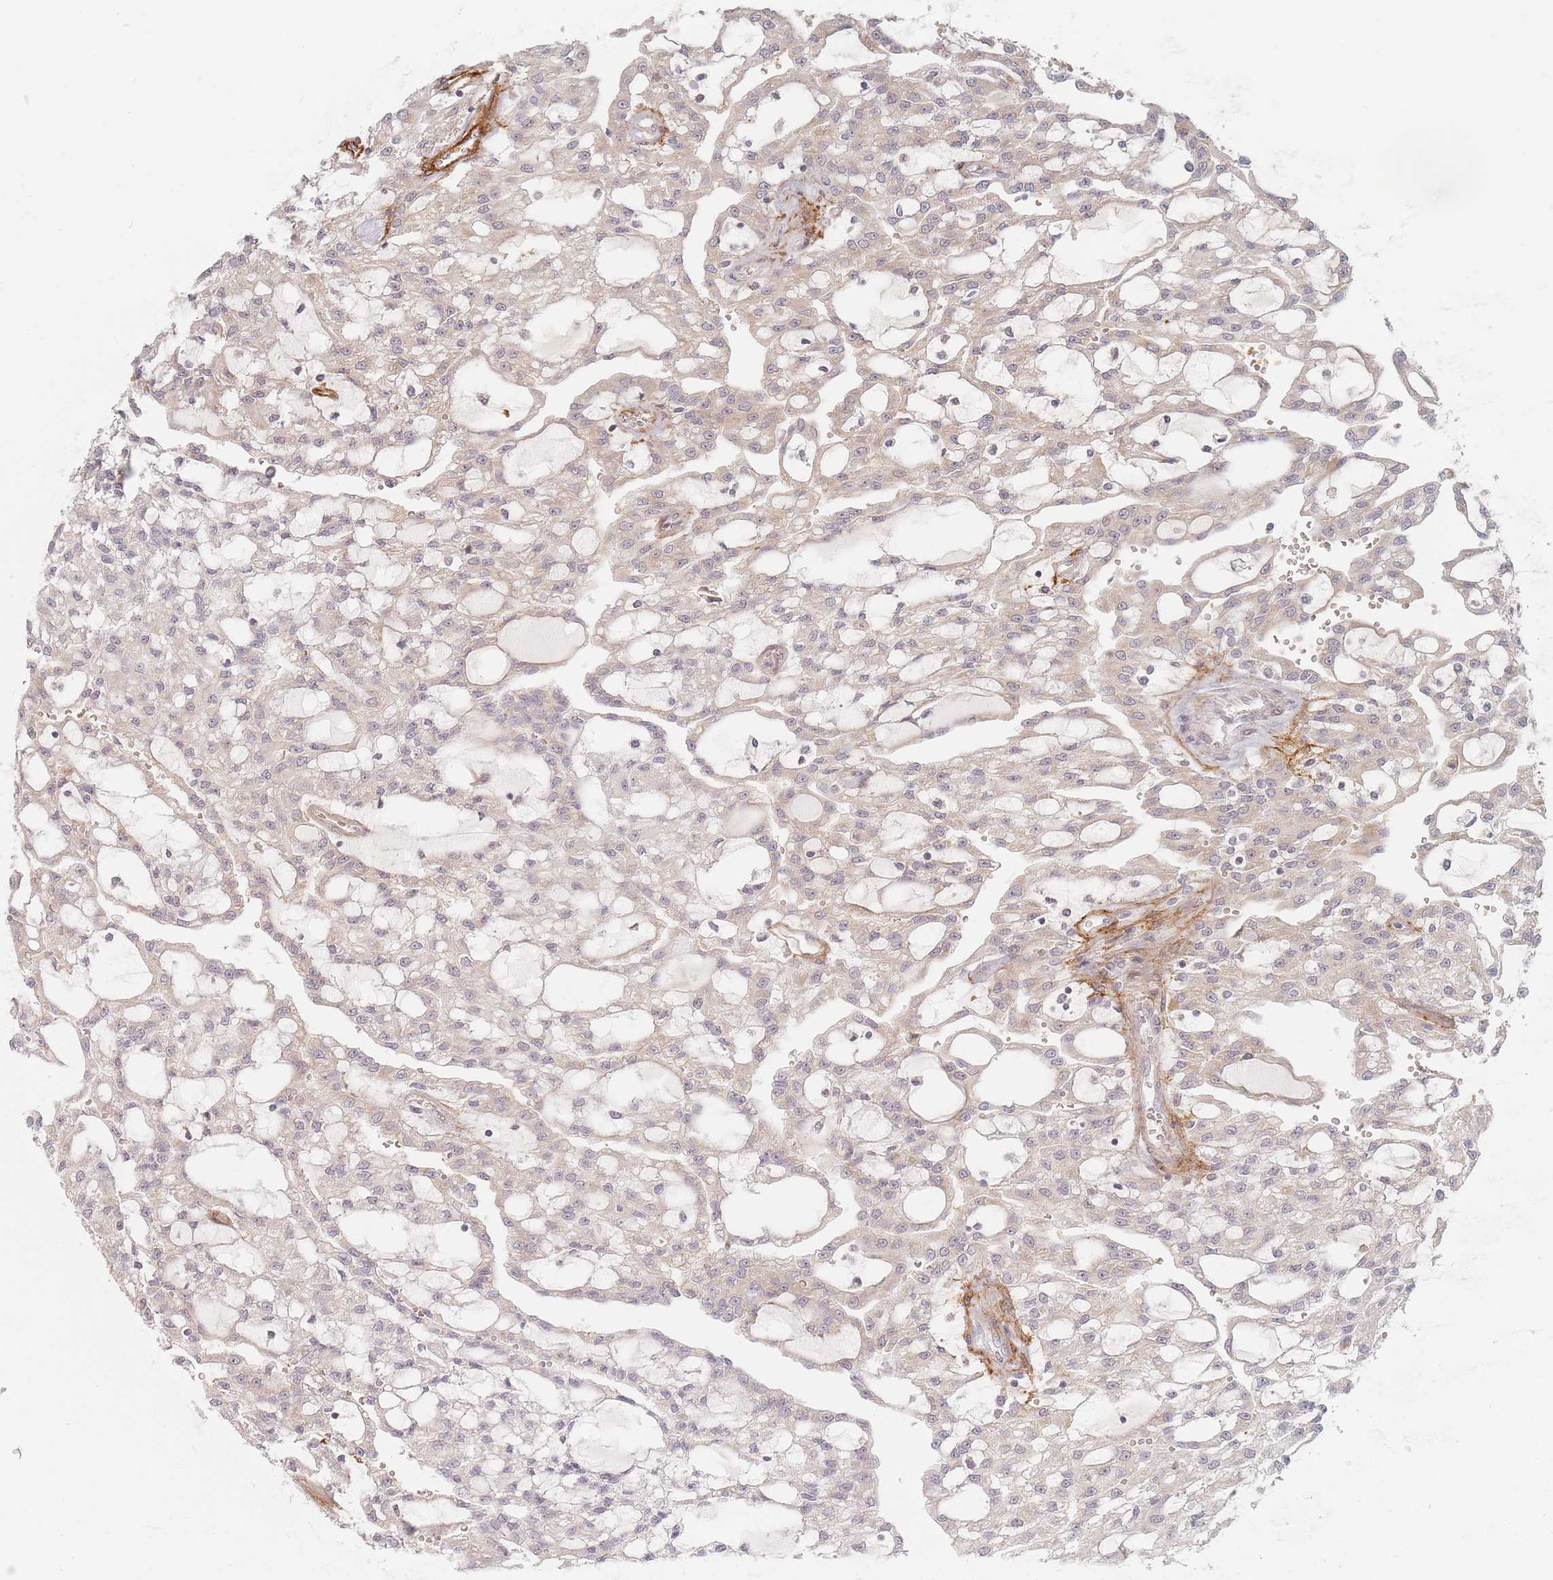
{"staining": {"intensity": "weak", "quantity": ">75%", "location": "cytoplasmic/membranous"}, "tissue": "renal cancer", "cell_type": "Tumor cells", "image_type": "cancer", "snomed": [{"axis": "morphology", "description": "Adenocarcinoma, NOS"}, {"axis": "topography", "description": "Kidney"}], "caption": "Immunohistochemical staining of renal cancer (adenocarcinoma) exhibits low levels of weak cytoplasmic/membranous staining in approximately >75% of tumor cells.", "gene": "ZKSCAN7", "patient": {"sex": "male", "age": 63}}